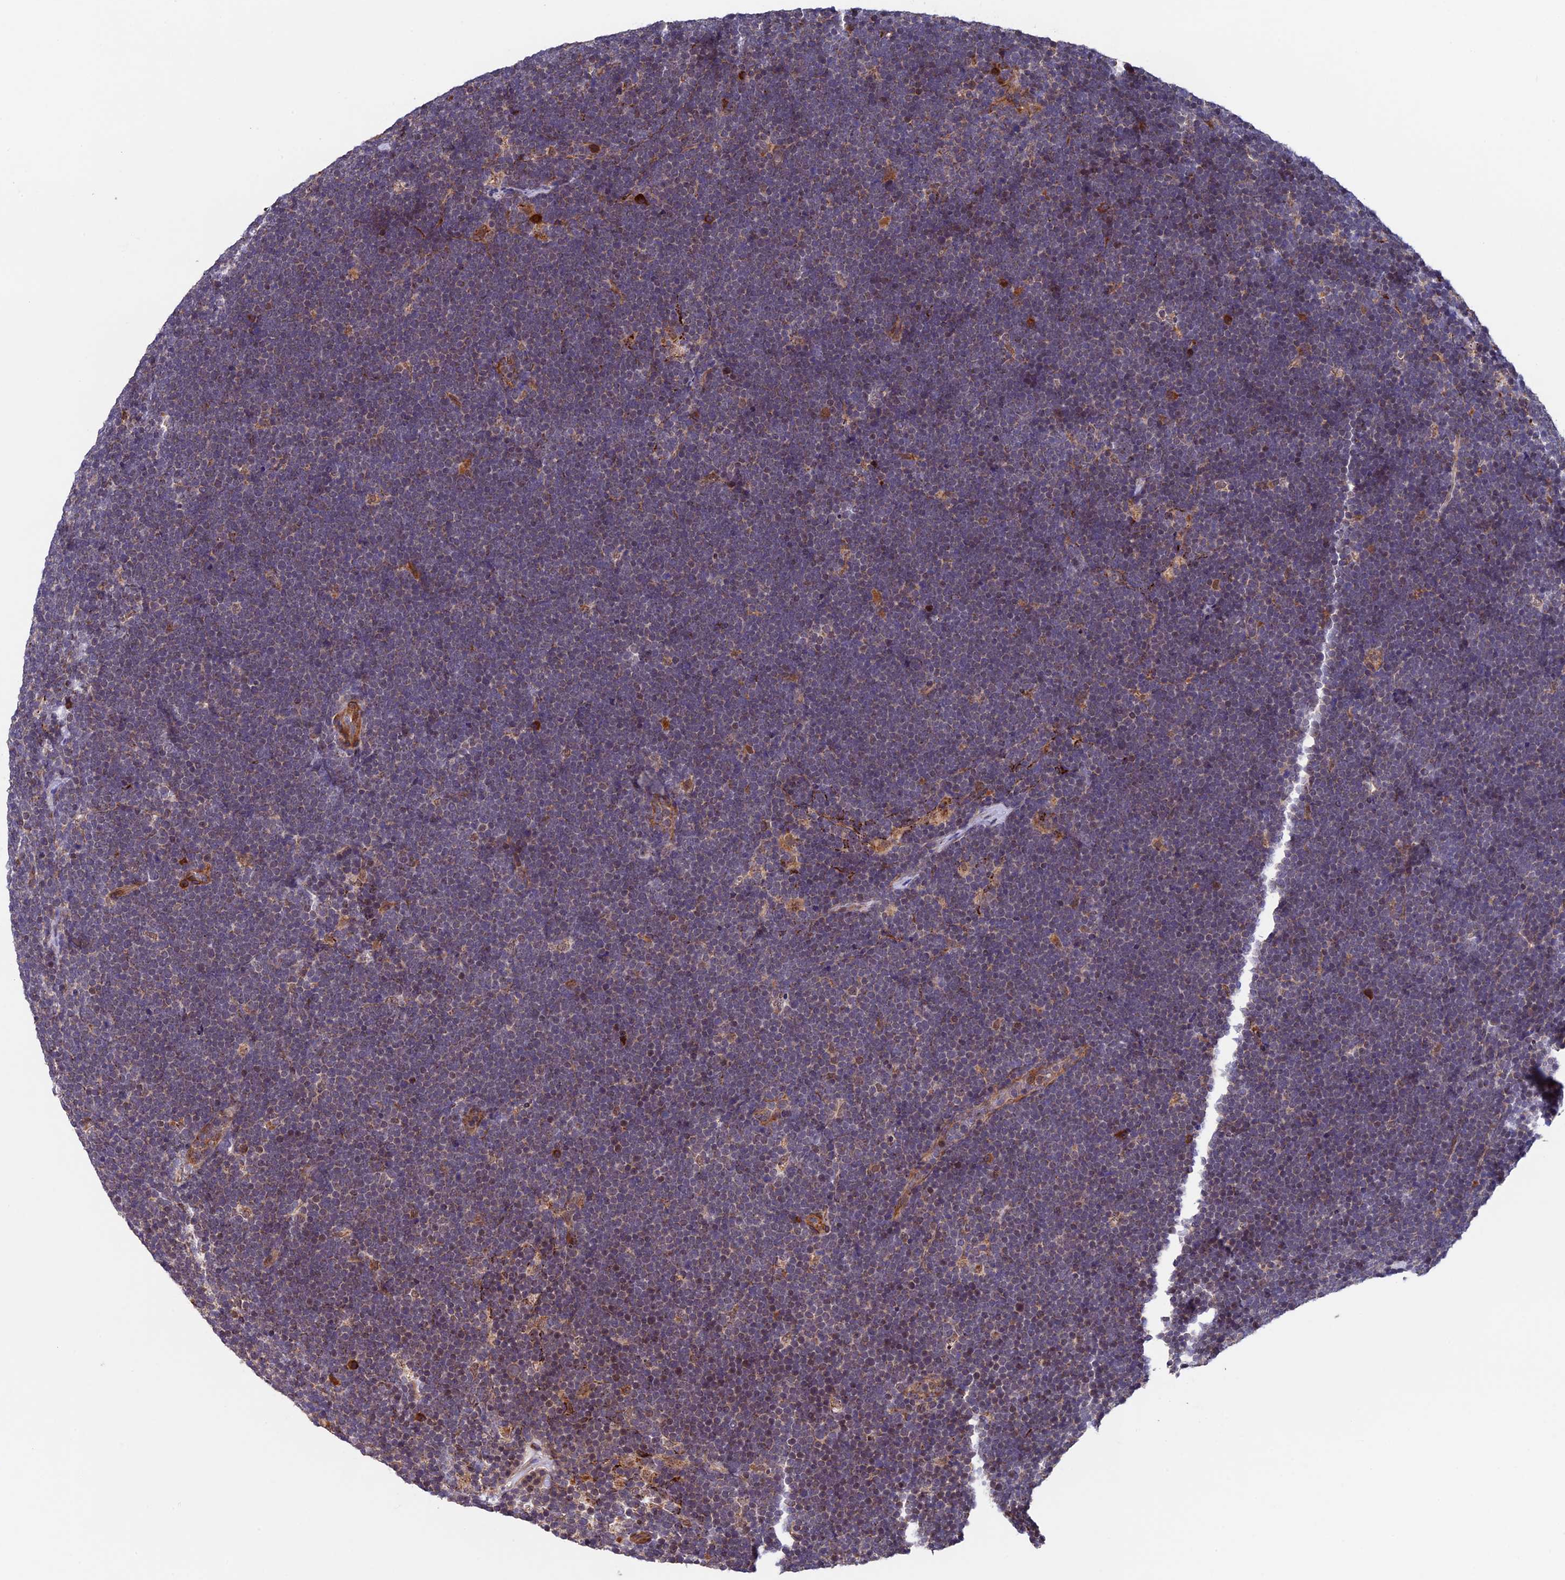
{"staining": {"intensity": "weak", "quantity": "25%-75%", "location": "cytoplasmic/membranous"}, "tissue": "lymphoma", "cell_type": "Tumor cells", "image_type": "cancer", "snomed": [{"axis": "morphology", "description": "Malignant lymphoma, non-Hodgkin's type, High grade"}, {"axis": "topography", "description": "Lymph node"}], "caption": "Protein staining displays weak cytoplasmic/membranous expression in approximately 25%-75% of tumor cells in lymphoma.", "gene": "RNF17", "patient": {"sex": "male", "age": 13}}